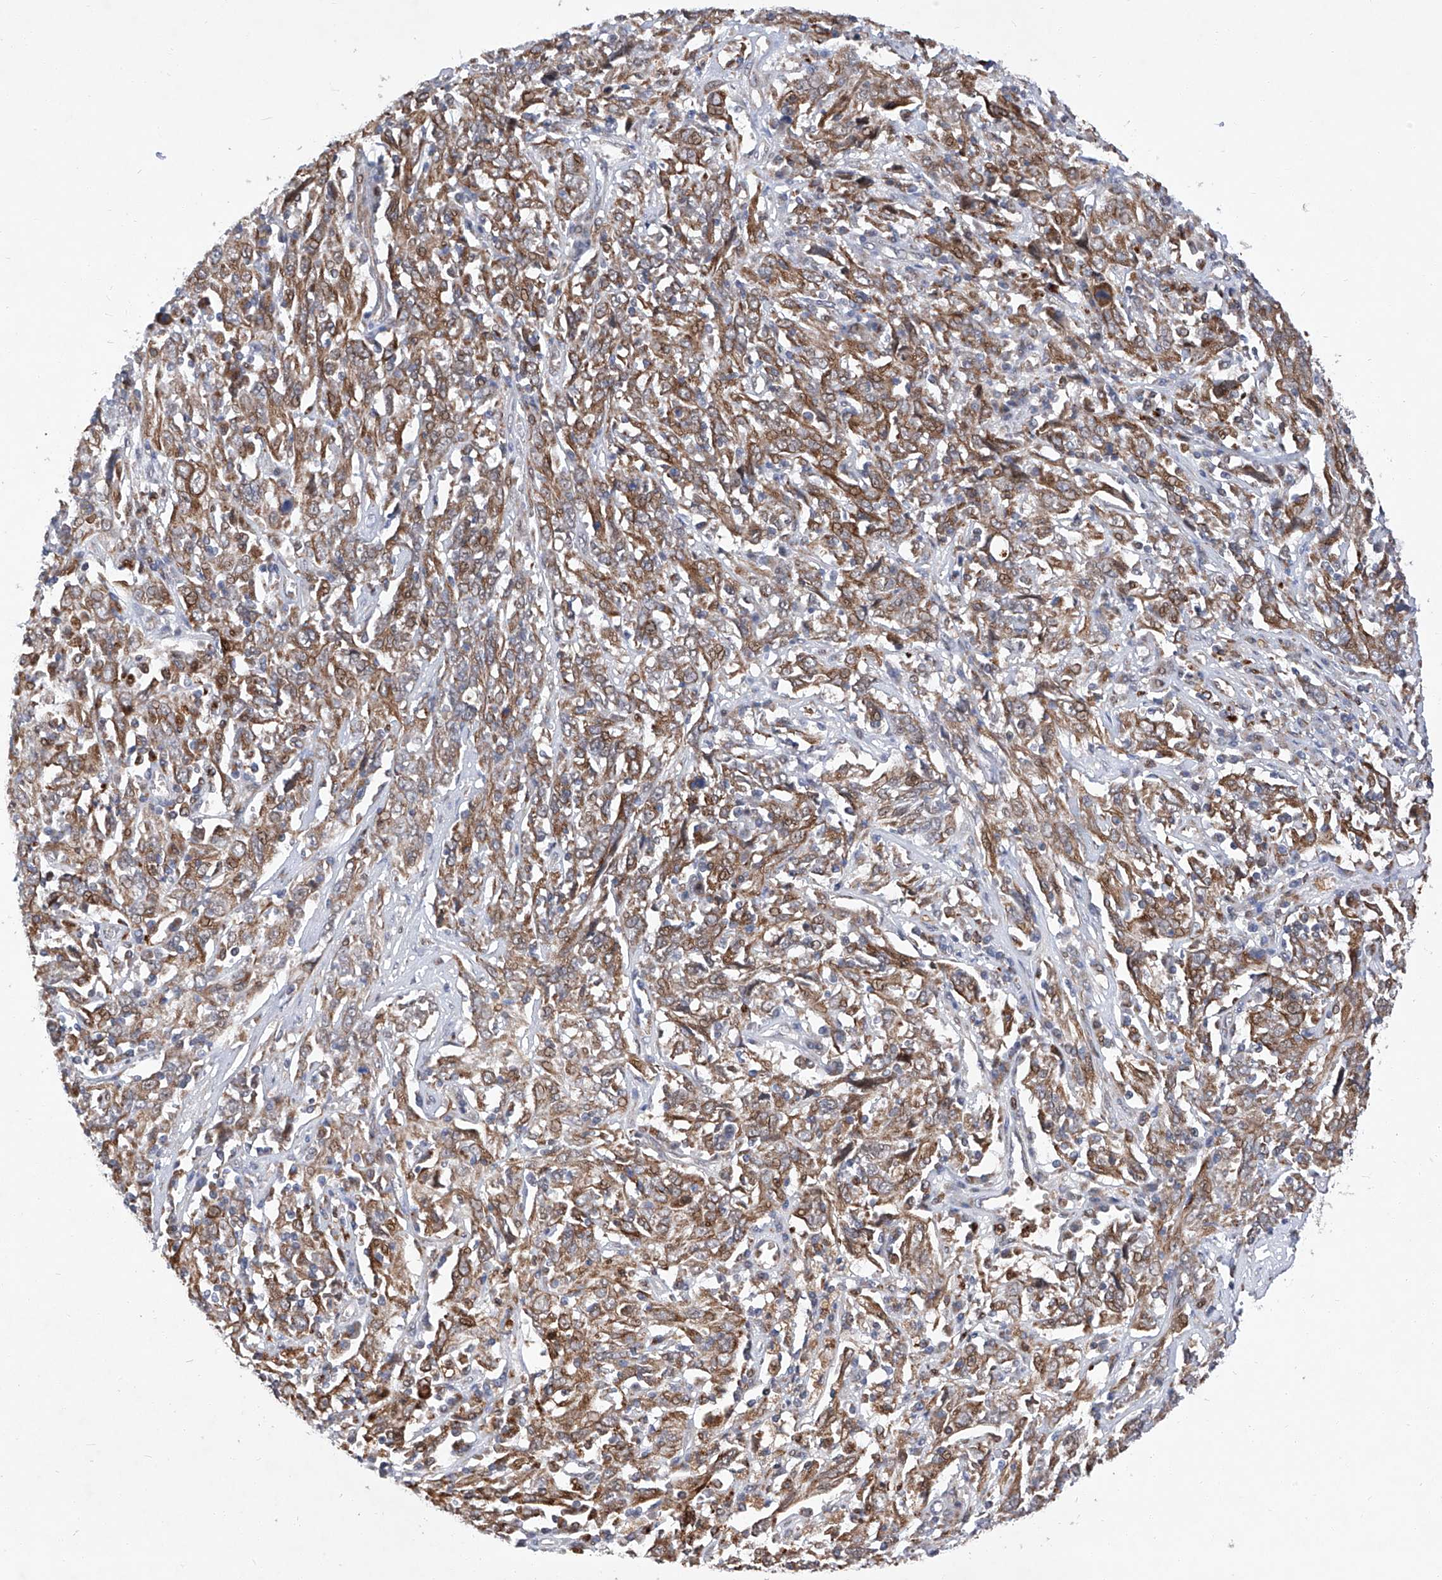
{"staining": {"intensity": "moderate", "quantity": ">75%", "location": "cytoplasmic/membranous"}, "tissue": "cervical cancer", "cell_type": "Tumor cells", "image_type": "cancer", "snomed": [{"axis": "morphology", "description": "Squamous cell carcinoma, NOS"}, {"axis": "topography", "description": "Cervix"}], "caption": "Cervical squamous cell carcinoma tissue displays moderate cytoplasmic/membranous staining in approximately >75% of tumor cells The staining was performed using DAB (3,3'-diaminobenzidine) to visualize the protein expression in brown, while the nuclei were stained in blue with hematoxylin (Magnification: 20x).", "gene": "FARP2", "patient": {"sex": "female", "age": 46}}